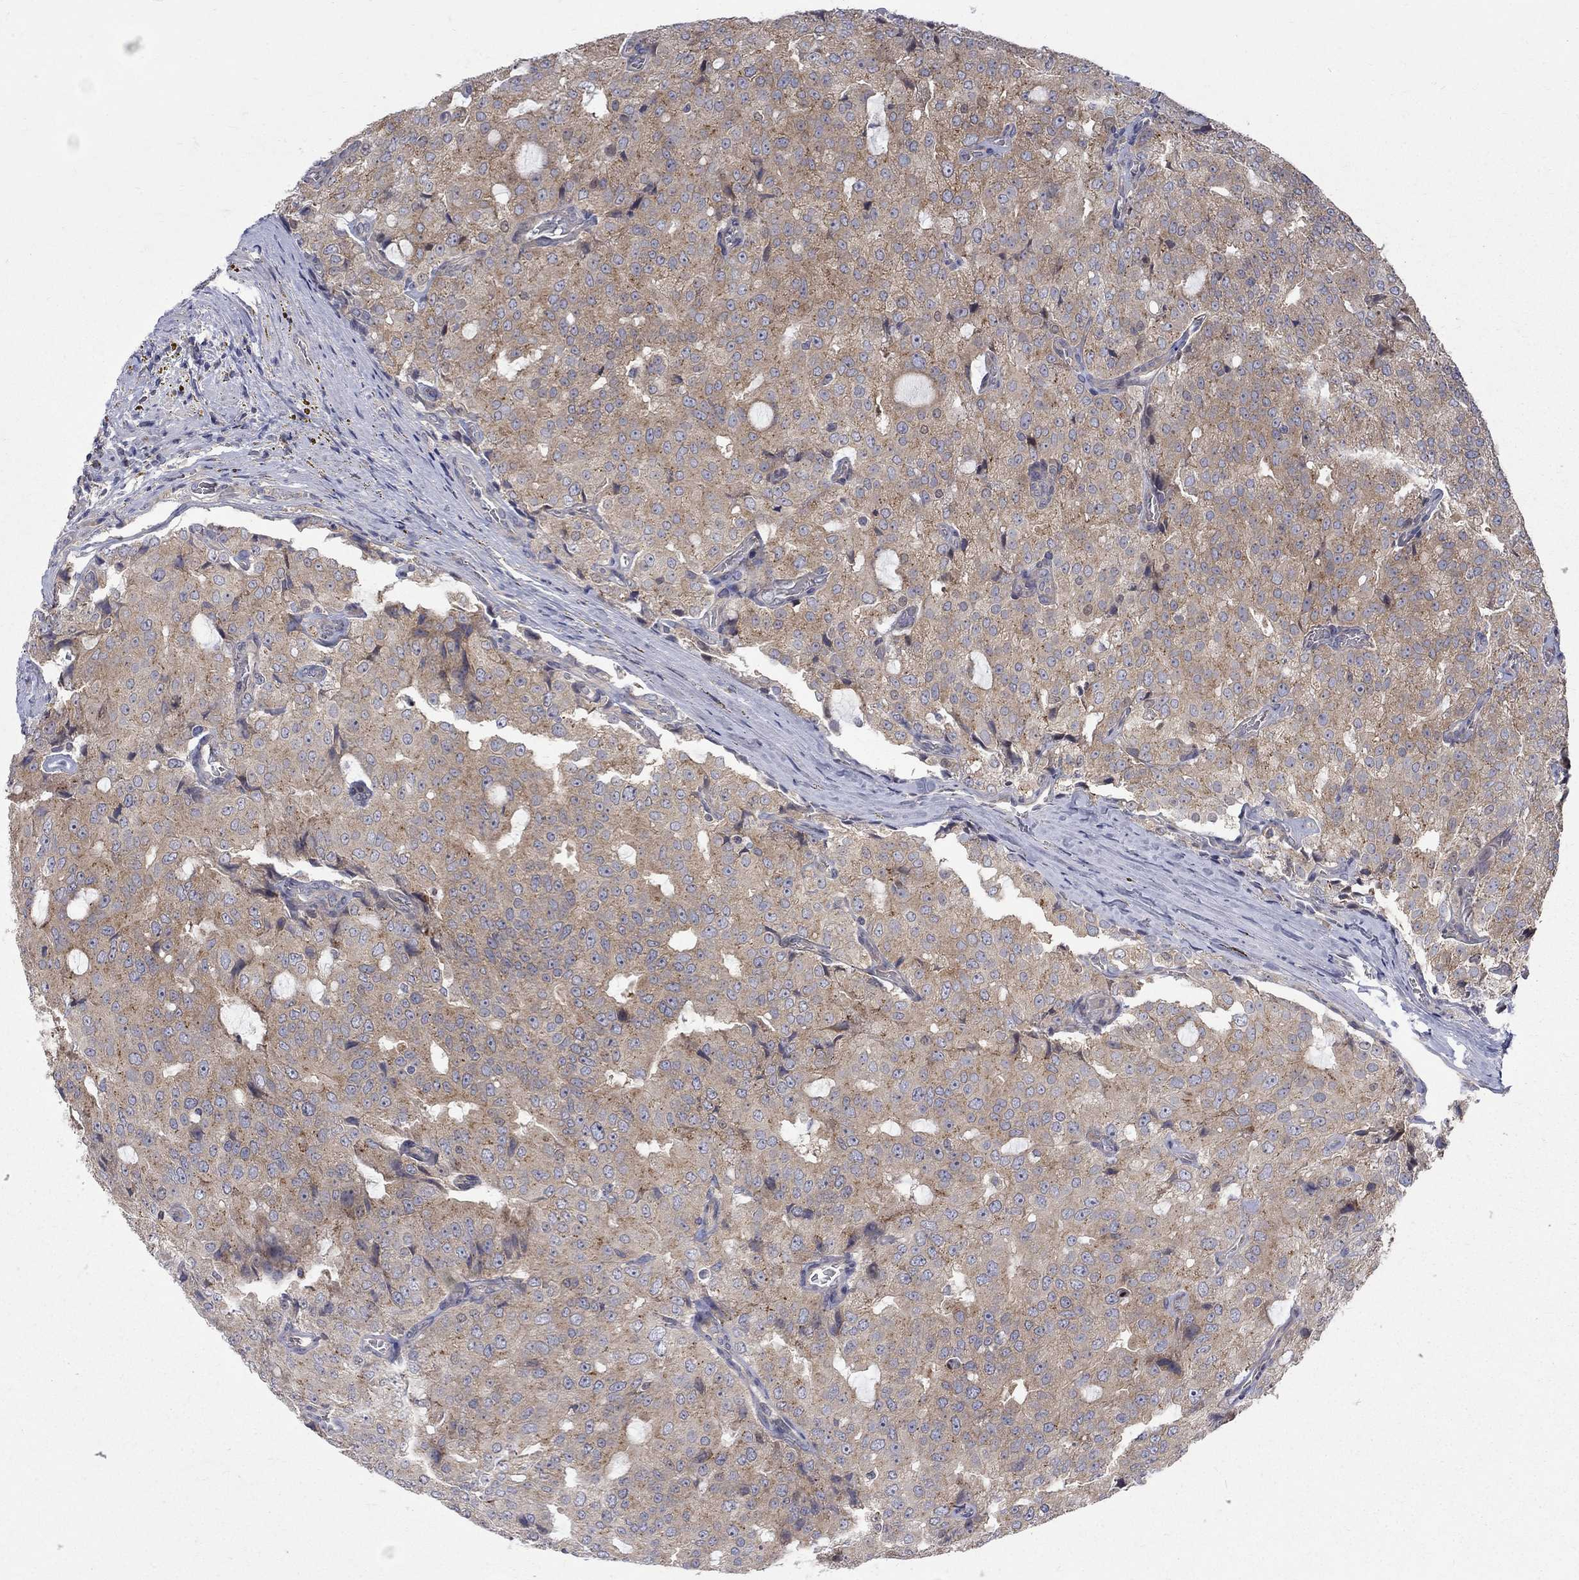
{"staining": {"intensity": "moderate", "quantity": "25%-75%", "location": "cytoplasmic/membranous"}, "tissue": "prostate cancer", "cell_type": "Tumor cells", "image_type": "cancer", "snomed": [{"axis": "morphology", "description": "Adenocarcinoma, NOS"}, {"axis": "topography", "description": "Prostate and seminal vesicle, NOS"}, {"axis": "topography", "description": "Prostate"}], "caption": "Prostate cancer stained with a brown dye shows moderate cytoplasmic/membranous positive expression in approximately 25%-75% of tumor cells.", "gene": "SH2B1", "patient": {"sex": "male", "age": 67}}